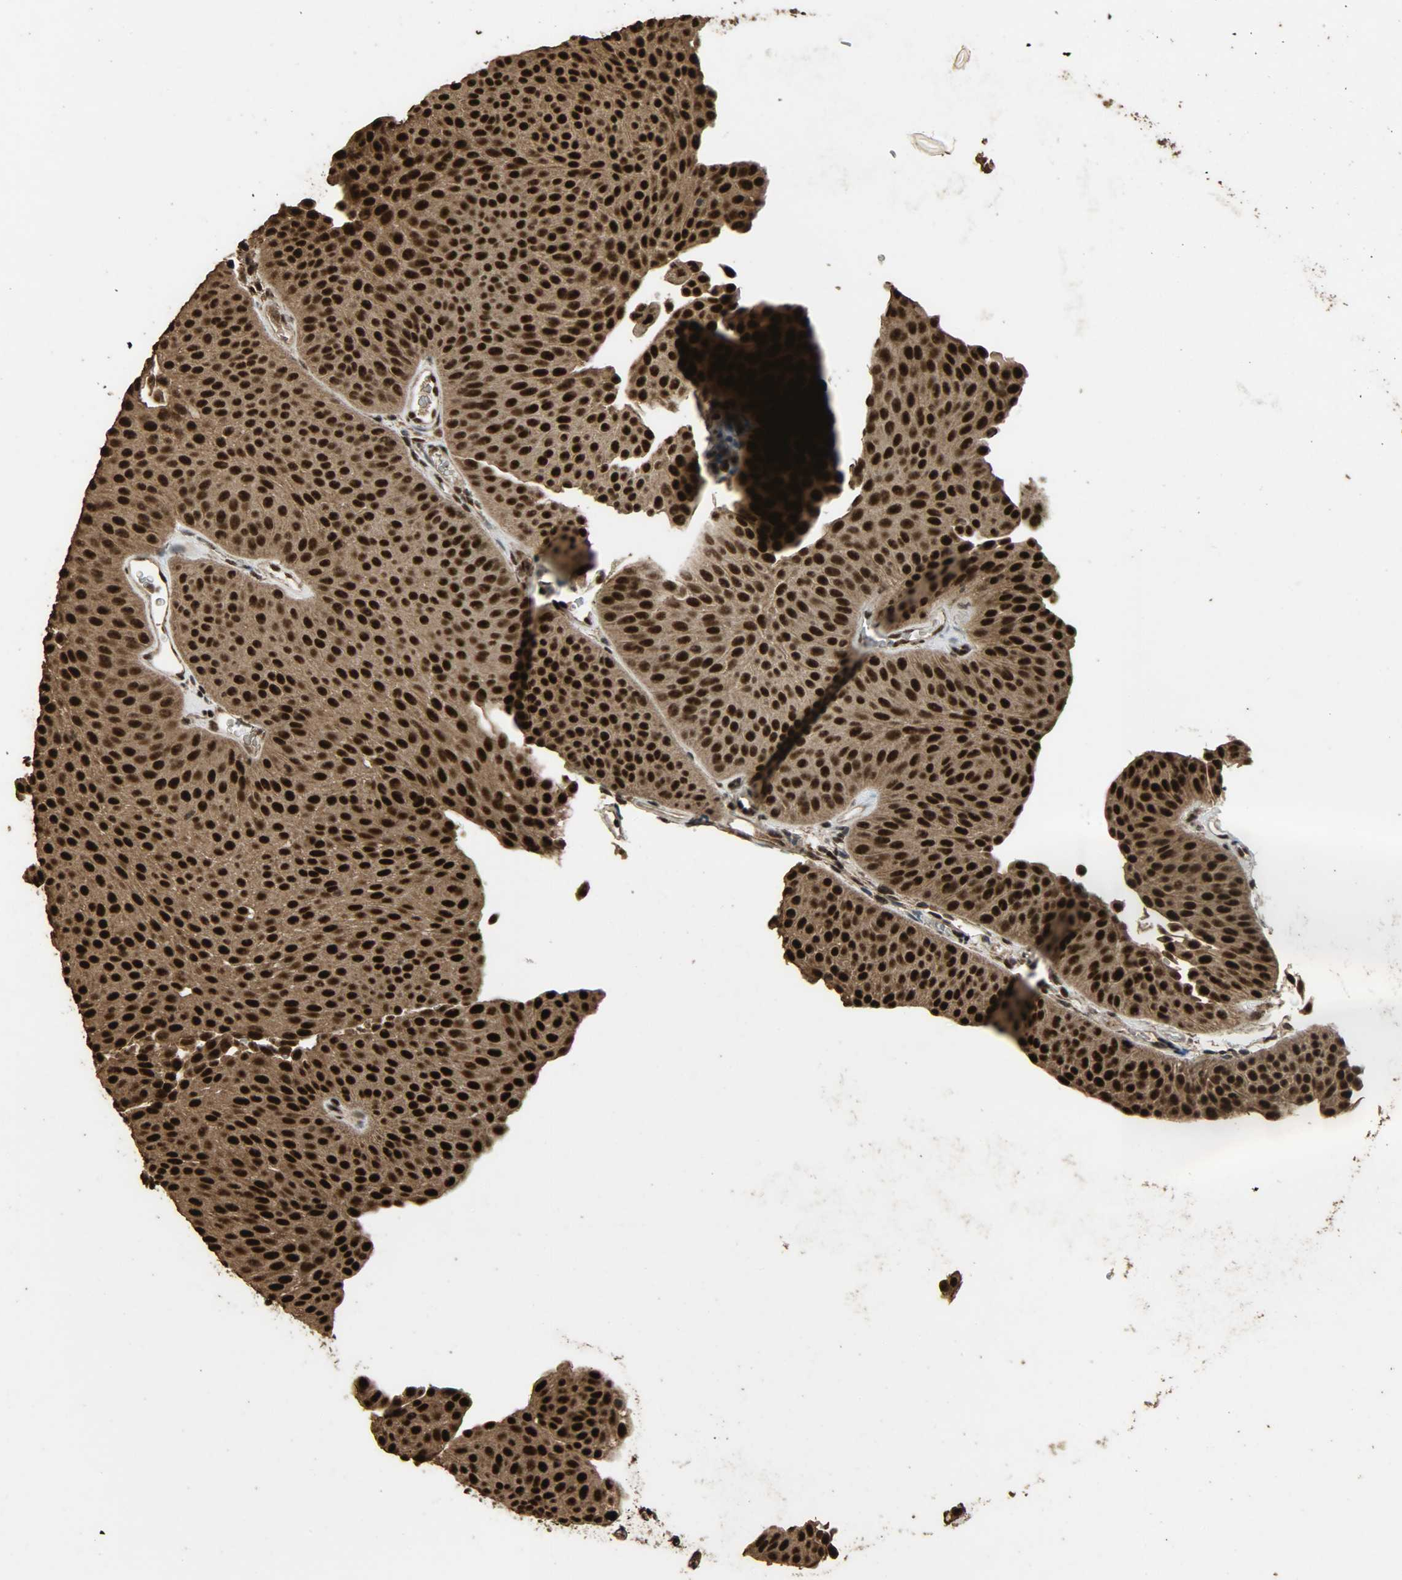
{"staining": {"intensity": "strong", "quantity": ">75%", "location": "cytoplasmic/membranous,nuclear"}, "tissue": "urothelial cancer", "cell_type": "Tumor cells", "image_type": "cancer", "snomed": [{"axis": "morphology", "description": "Urothelial carcinoma, Low grade"}, {"axis": "topography", "description": "Urinary bladder"}], "caption": "The immunohistochemical stain shows strong cytoplasmic/membranous and nuclear expression in tumor cells of low-grade urothelial carcinoma tissue.", "gene": "CCNT2", "patient": {"sex": "female", "age": 60}}